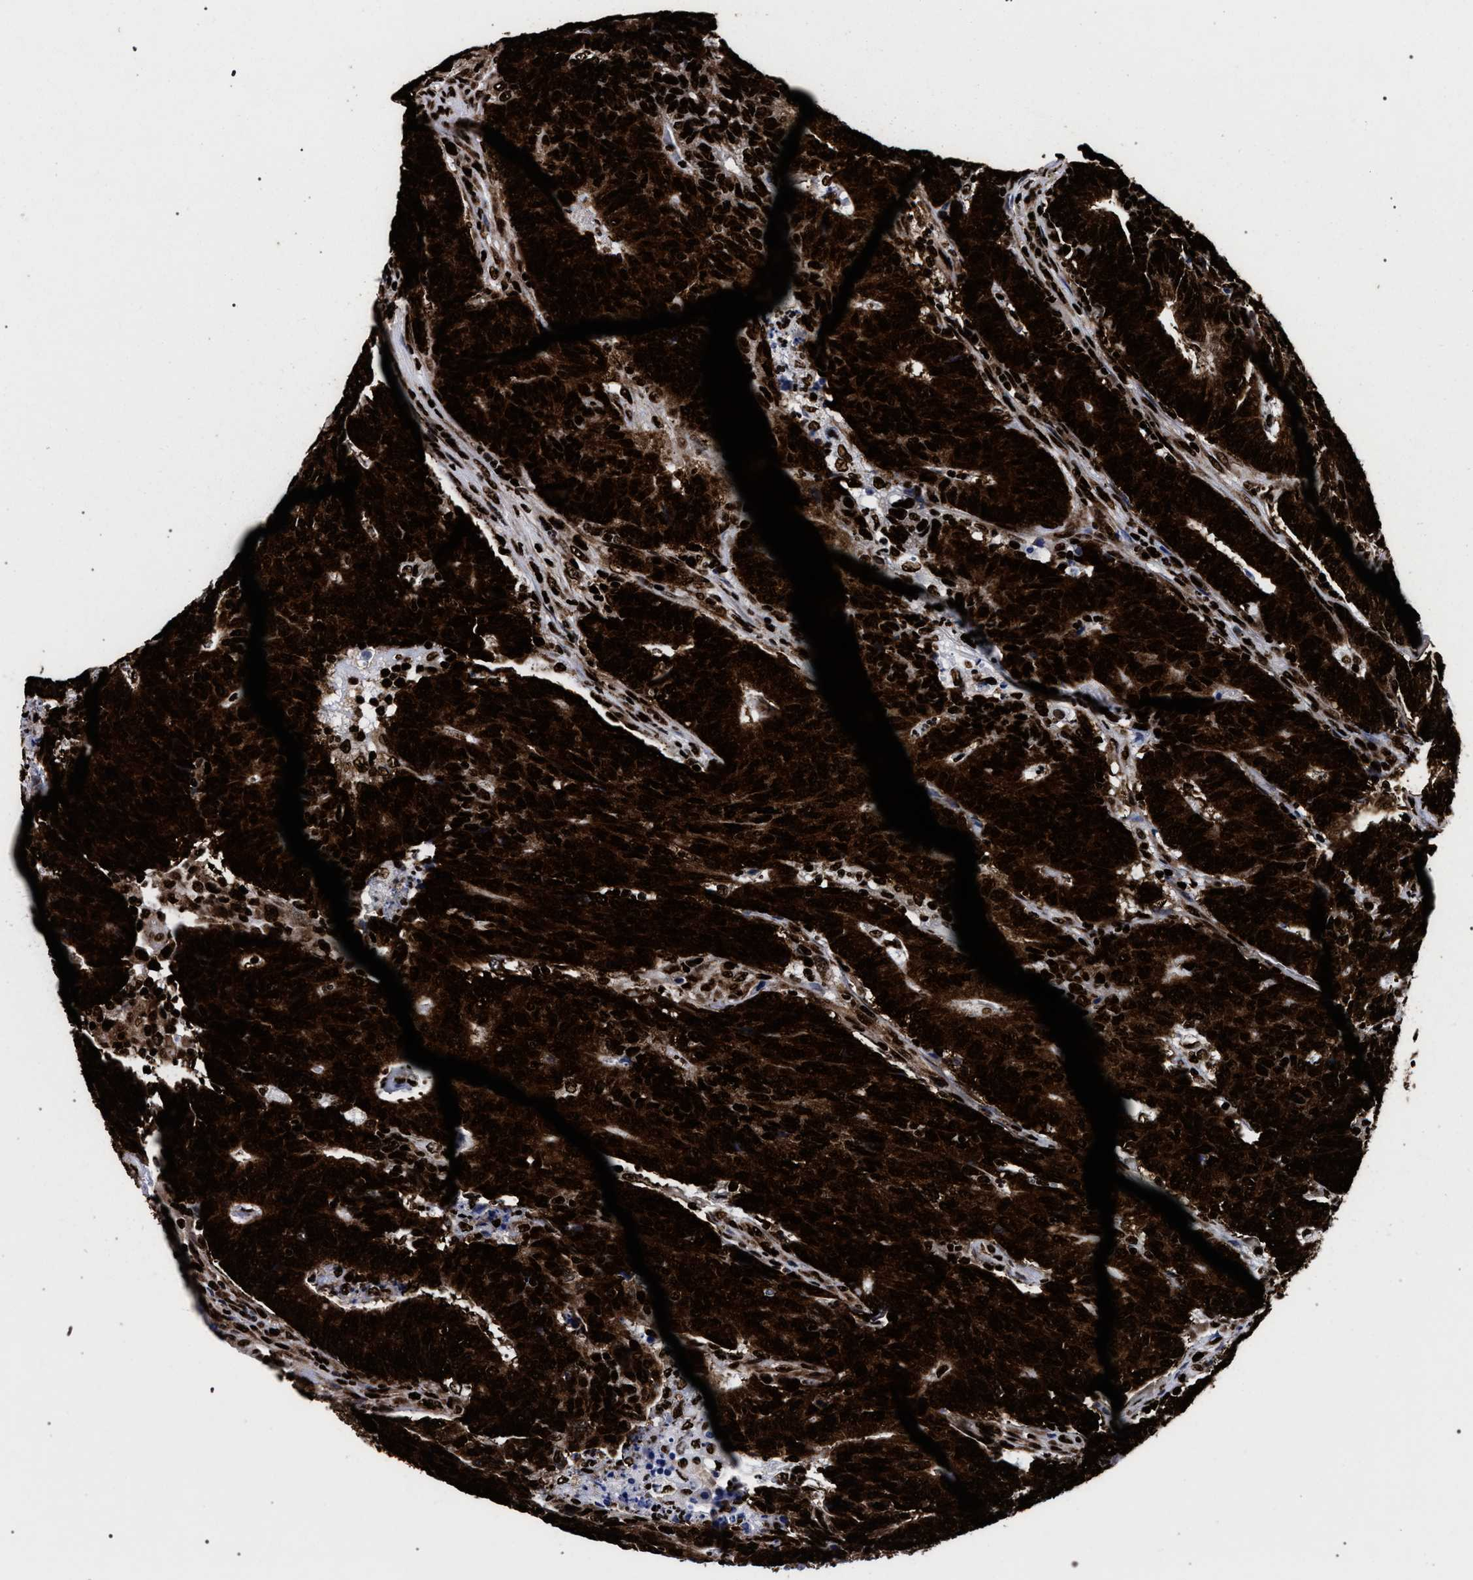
{"staining": {"intensity": "strong", "quantity": ">75%", "location": "cytoplasmic/membranous,nuclear"}, "tissue": "colorectal cancer", "cell_type": "Tumor cells", "image_type": "cancer", "snomed": [{"axis": "morphology", "description": "Normal tissue, NOS"}, {"axis": "morphology", "description": "Adenocarcinoma, NOS"}, {"axis": "topography", "description": "Colon"}], "caption": "The photomicrograph exhibits staining of colorectal adenocarcinoma, revealing strong cytoplasmic/membranous and nuclear protein positivity (brown color) within tumor cells.", "gene": "HNRNPA1", "patient": {"sex": "female", "age": 75}}